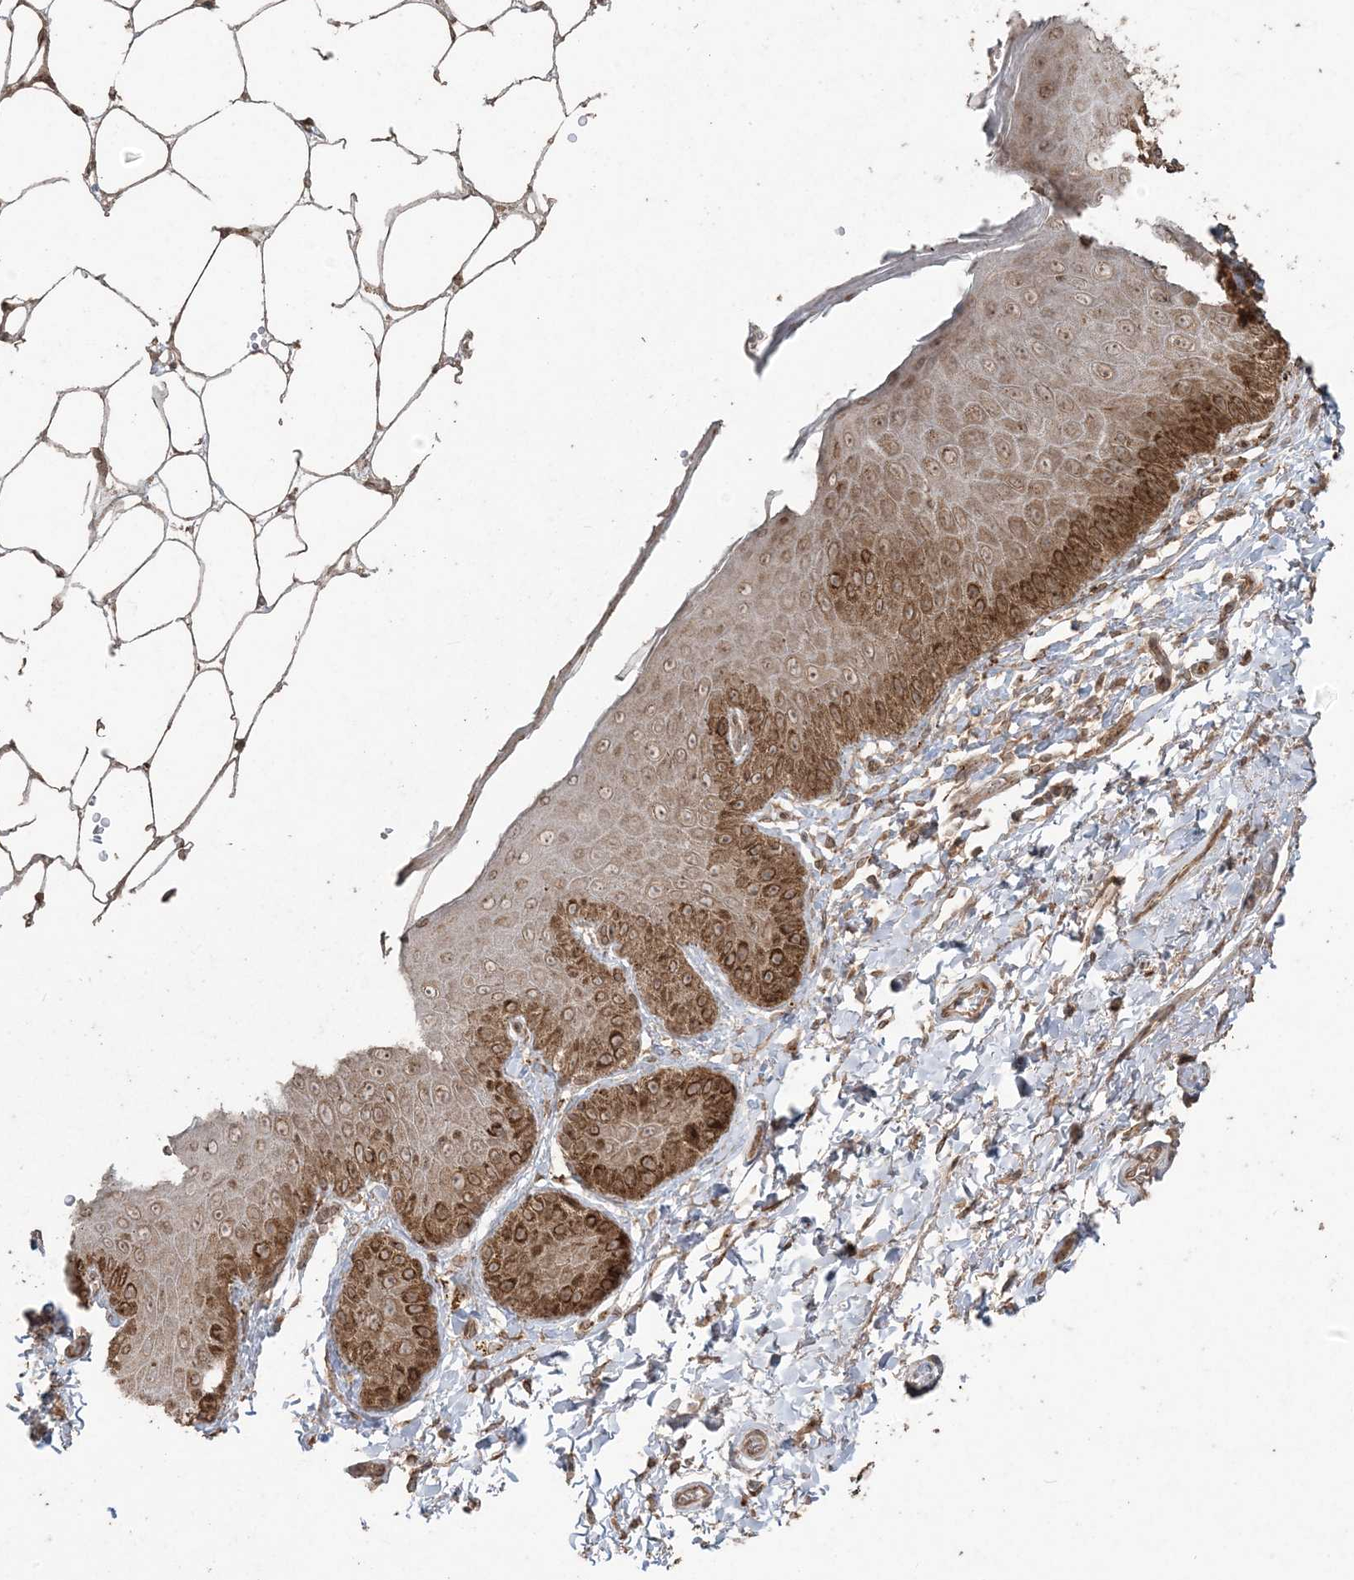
{"staining": {"intensity": "strong", "quantity": ">75%", "location": "cytoplasmic/membranous,nuclear"}, "tissue": "skin", "cell_type": "Epidermal cells", "image_type": "normal", "snomed": [{"axis": "morphology", "description": "Normal tissue, NOS"}, {"axis": "topography", "description": "Anal"}], "caption": "Epidermal cells reveal high levels of strong cytoplasmic/membranous,nuclear expression in about >75% of cells in unremarkable human skin. Immunohistochemistry (ihc) stains the protein in brown and the nuclei are stained blue.", "gene": "DDX19B", "patient": {"sex": "male", "age": 44}}